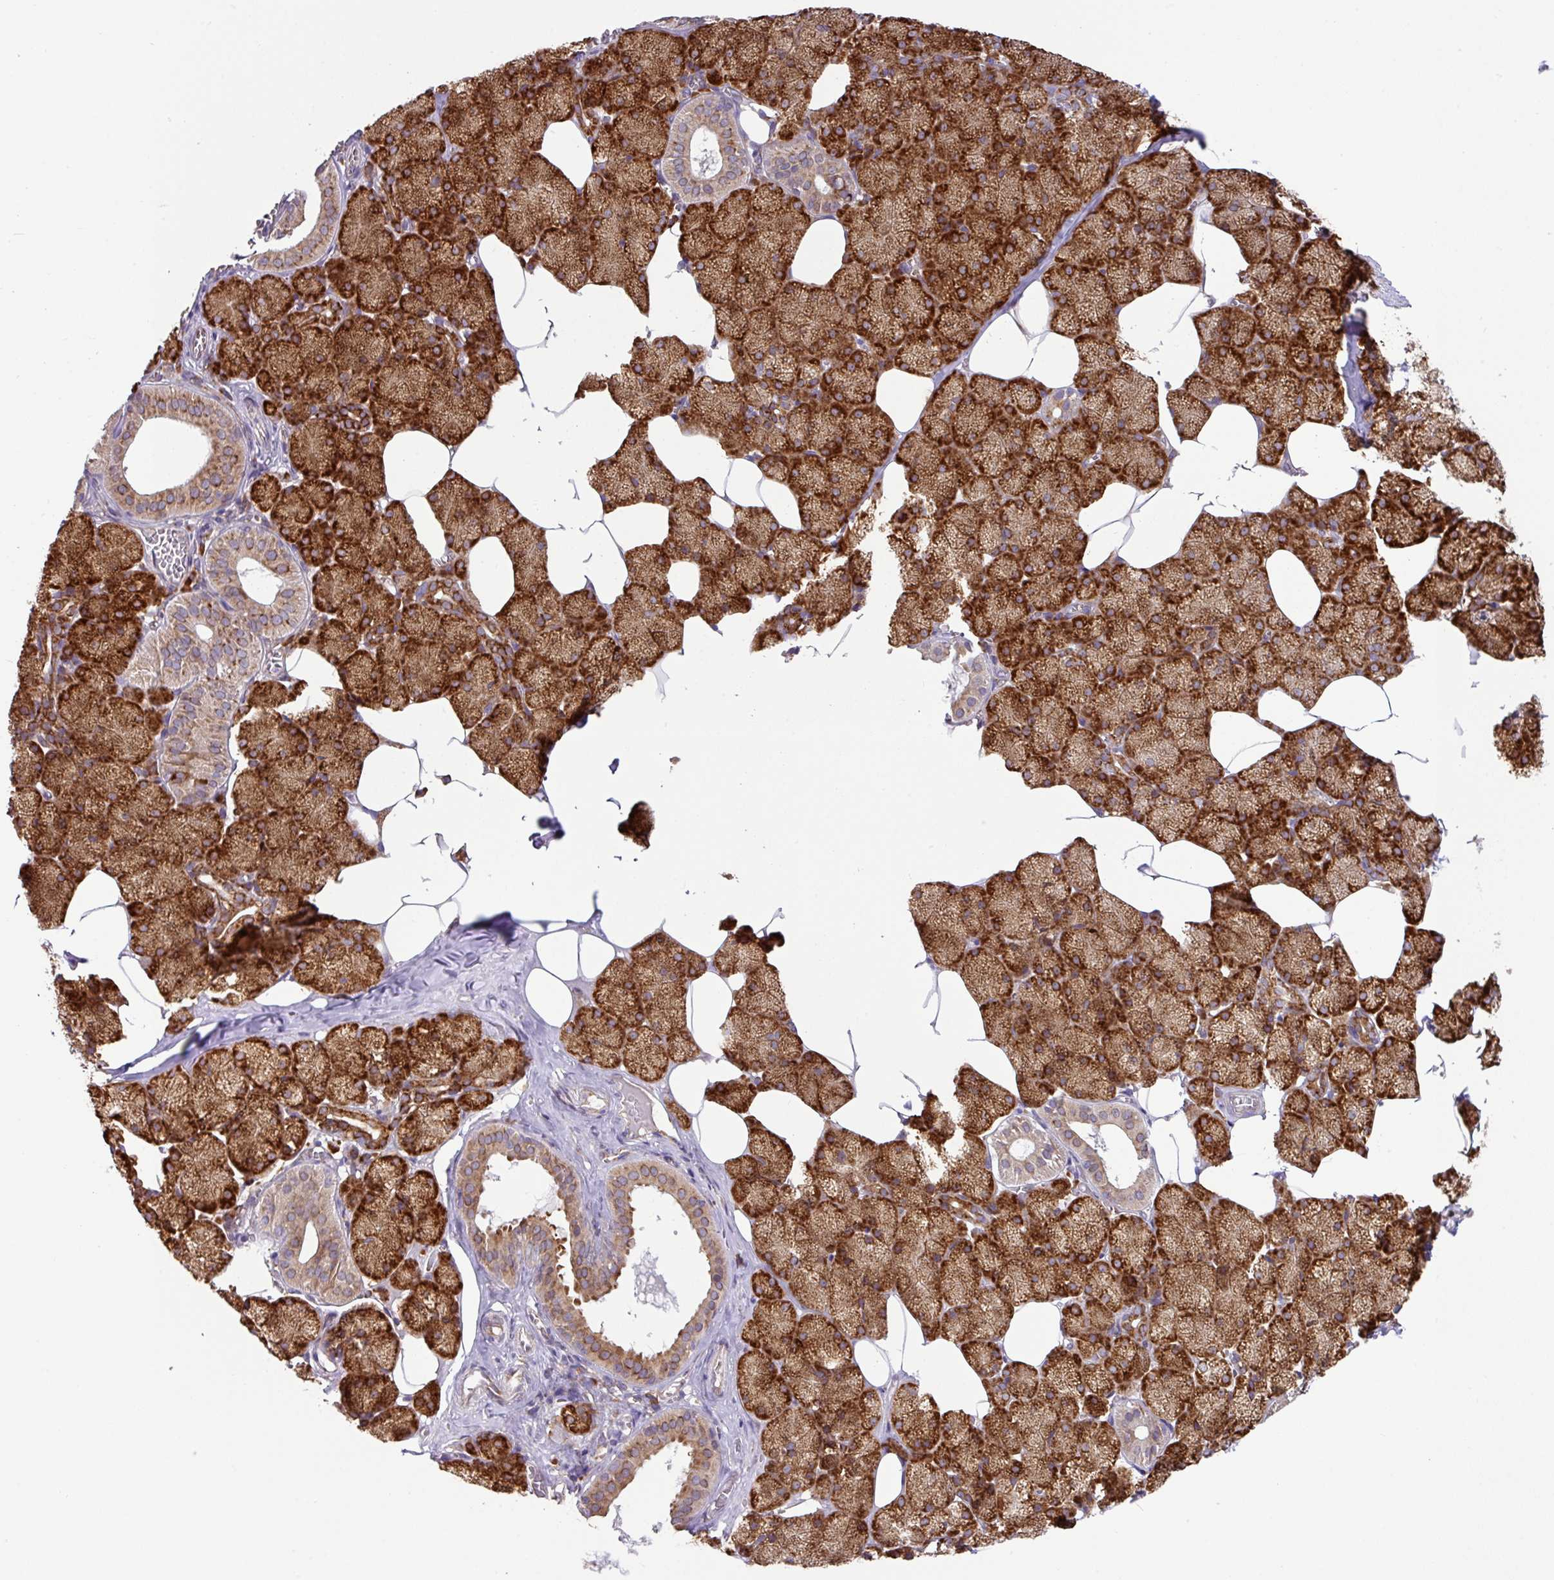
{"staining": {"intensity": "strong", "quantity": ">75%", "location": "cytoplasmic/membranous"}, "tissue": "salivary gland", "cell_type": "Glandular cells", "image_type": "normal", "snomed": [{"axis": "morphology", "description": "Normal tissue, NOS"}, {"axis": "topography", "description": "Salivary gland"}, {"axis": "topography", "description": "Peripheral nerve tissue"}], "caption": "Protein expression analysis of benign human salivary gland reveals strong cytoplasmic/membranous expression in about >75% of glandular cells. (DAB = brown stain, brightfield microscopy at high magnification).", "gene": "SLC39A7", "patient": {"sex": "male", "age": 38}}